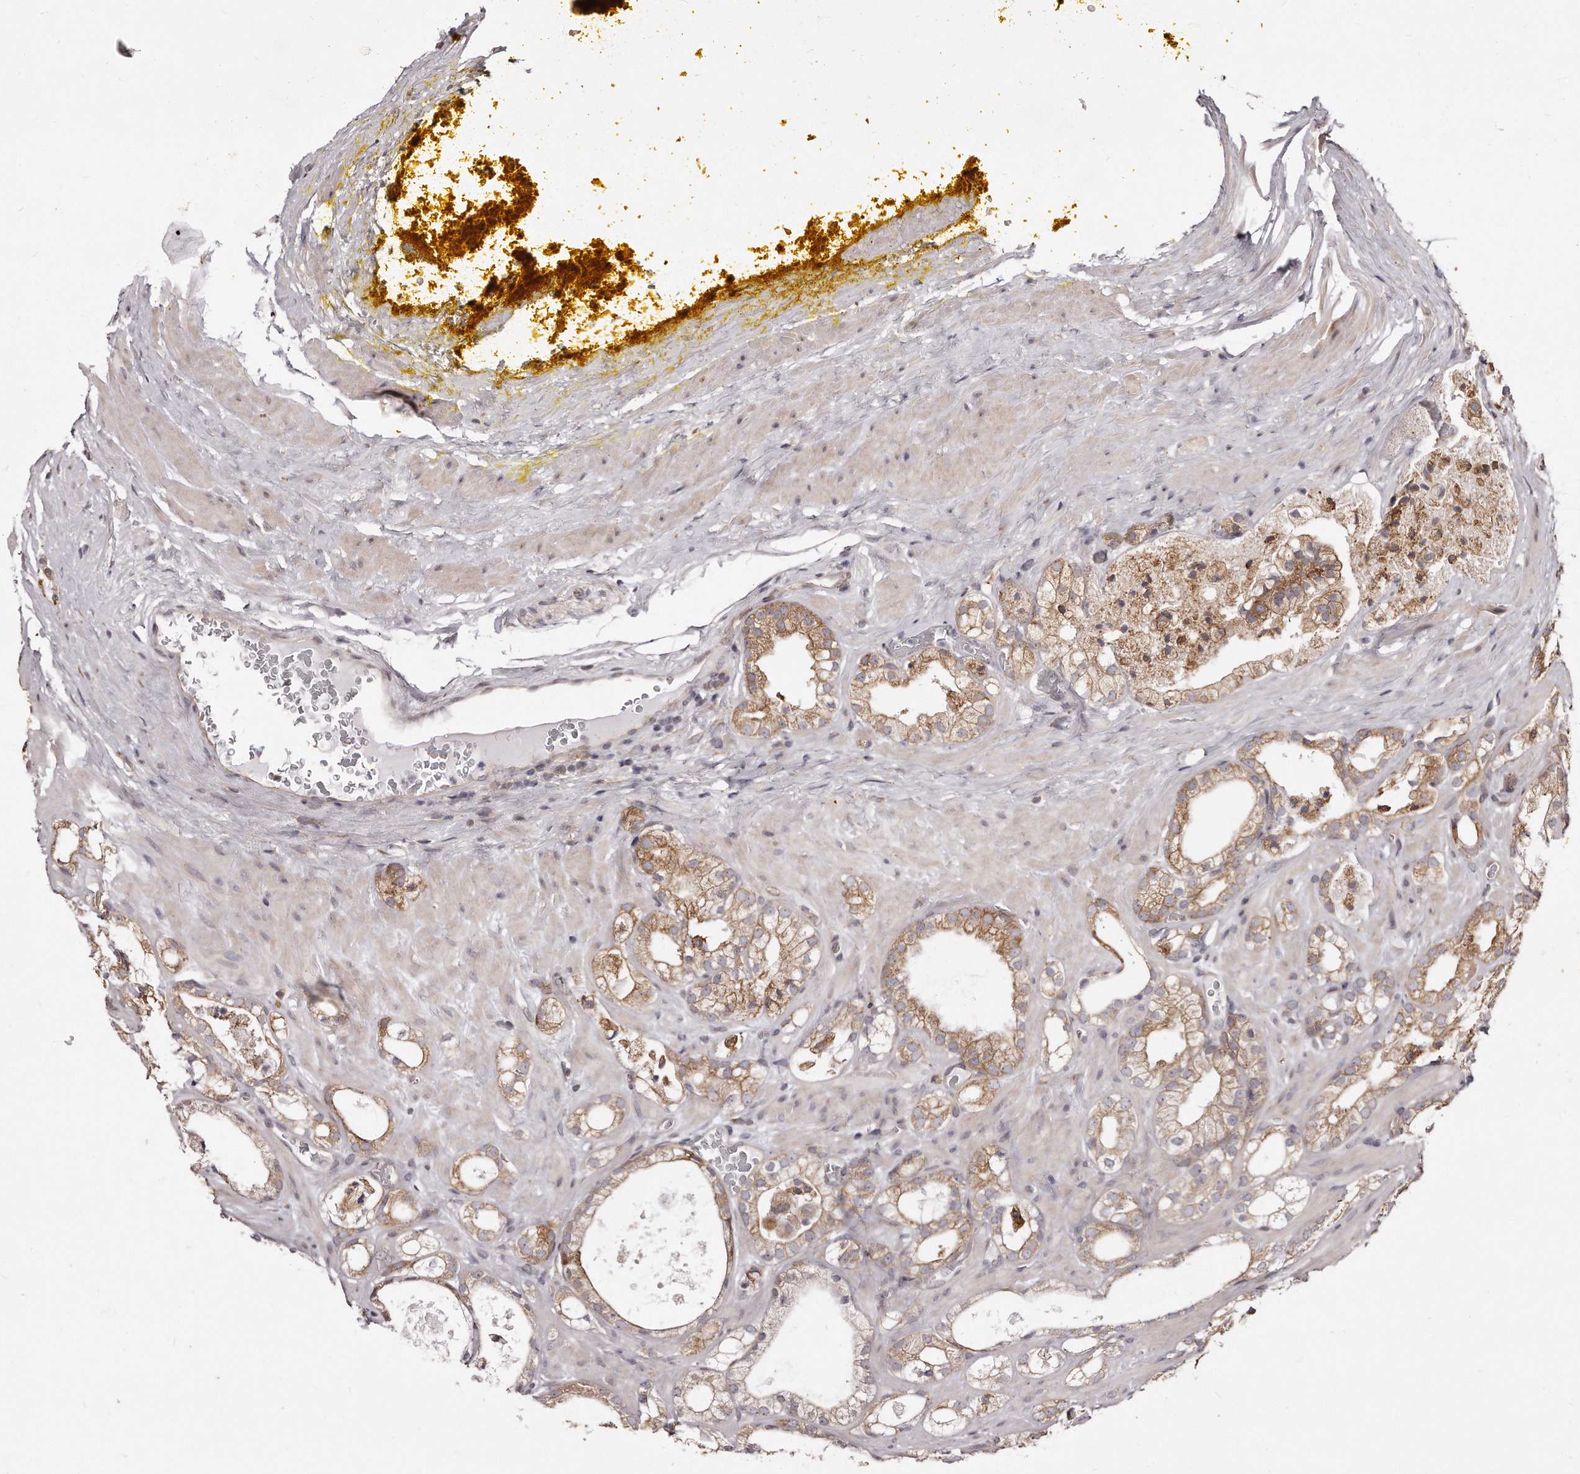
{"staining": {"intensity": "moderate", "quantity": ">75%", "location": "cytoplasmic/membranous"}, "tissue": "prostate cancer", "cell_type": "Tumor cells", "image_type": "cancer", "snomed": [{"axis": "morphology", "description": "Adenocarcinoma, High grade"}, {"axis": "topography", "description": "Prostate"}], "caption": "IHC micrograph of high-grade adenocarcinoma (prostate) stained for a protein (brown), which demonstrates medium levels of moderate cytoplasmic/membranous positivity in about >75% of tumor cells.", "gene": "TRAPPC14", "patient": {"sex": "male", "age": 58}}